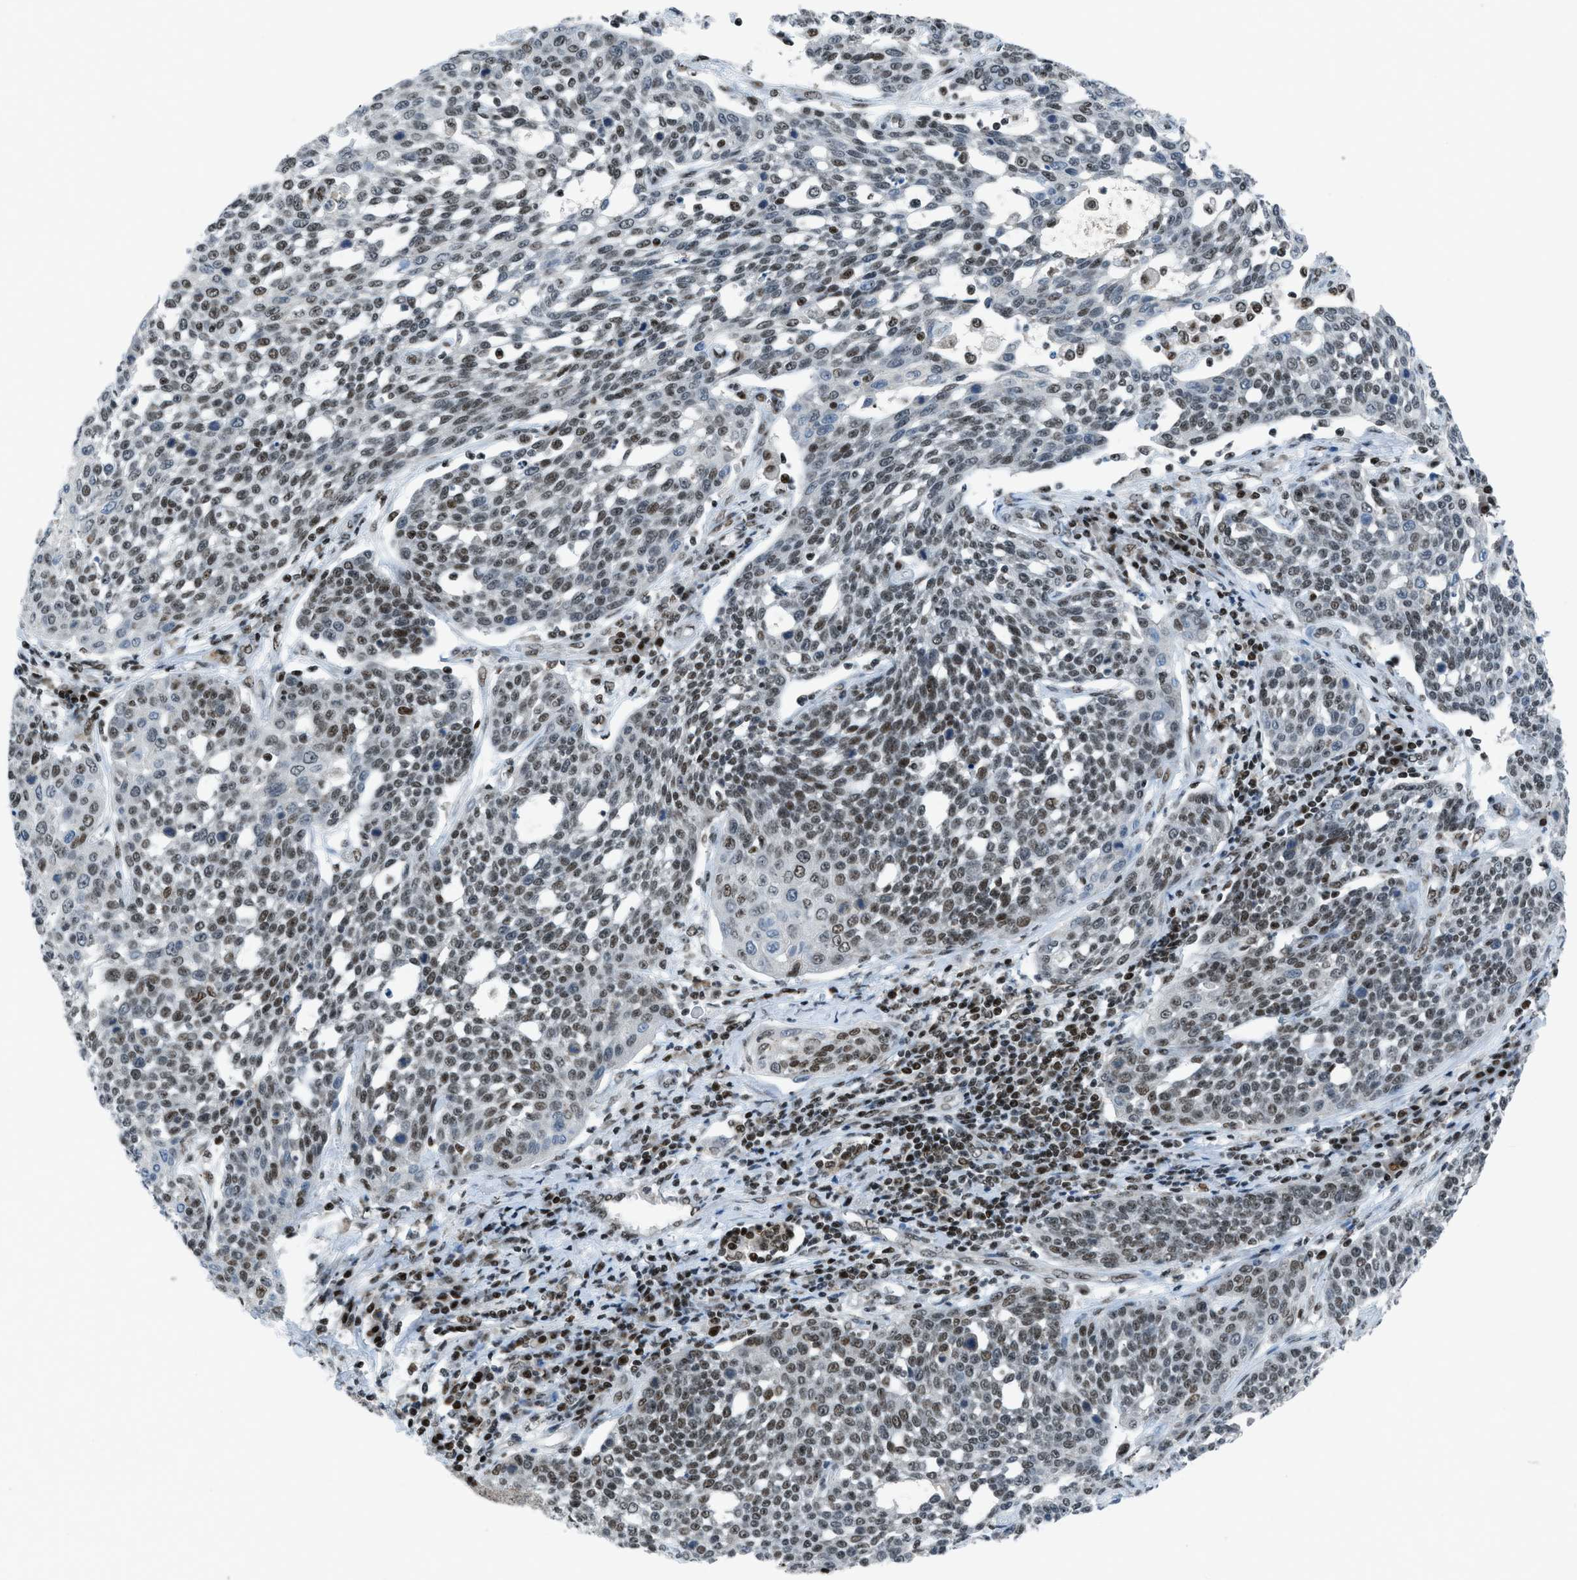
{"staining": {"intensity": "moderate", "quantity": "25%-75%", "location": "nuclear"}, "tissue": "cervical cancer", "cell_type": "Tumor cells", "image_type": "cancer", "snomed": [{"axis": "morphology", "description": "Squamous cell carcinoma, NOS"}, {"axis": "topography", "description": "Cervix"}], "caption": "Immunohistochemistry (IHC) photomicrograph of neoplastic tissue: human cervical cancer (squamous cell carcinoma) stained using IHC exhibits medium levels of moderate protein expression localized specifically in the nuclear of tumor cells, appearing as a nuclear brown color.", "gene": "RAD51B", "patient": {"sex": "female", "age": 34}}